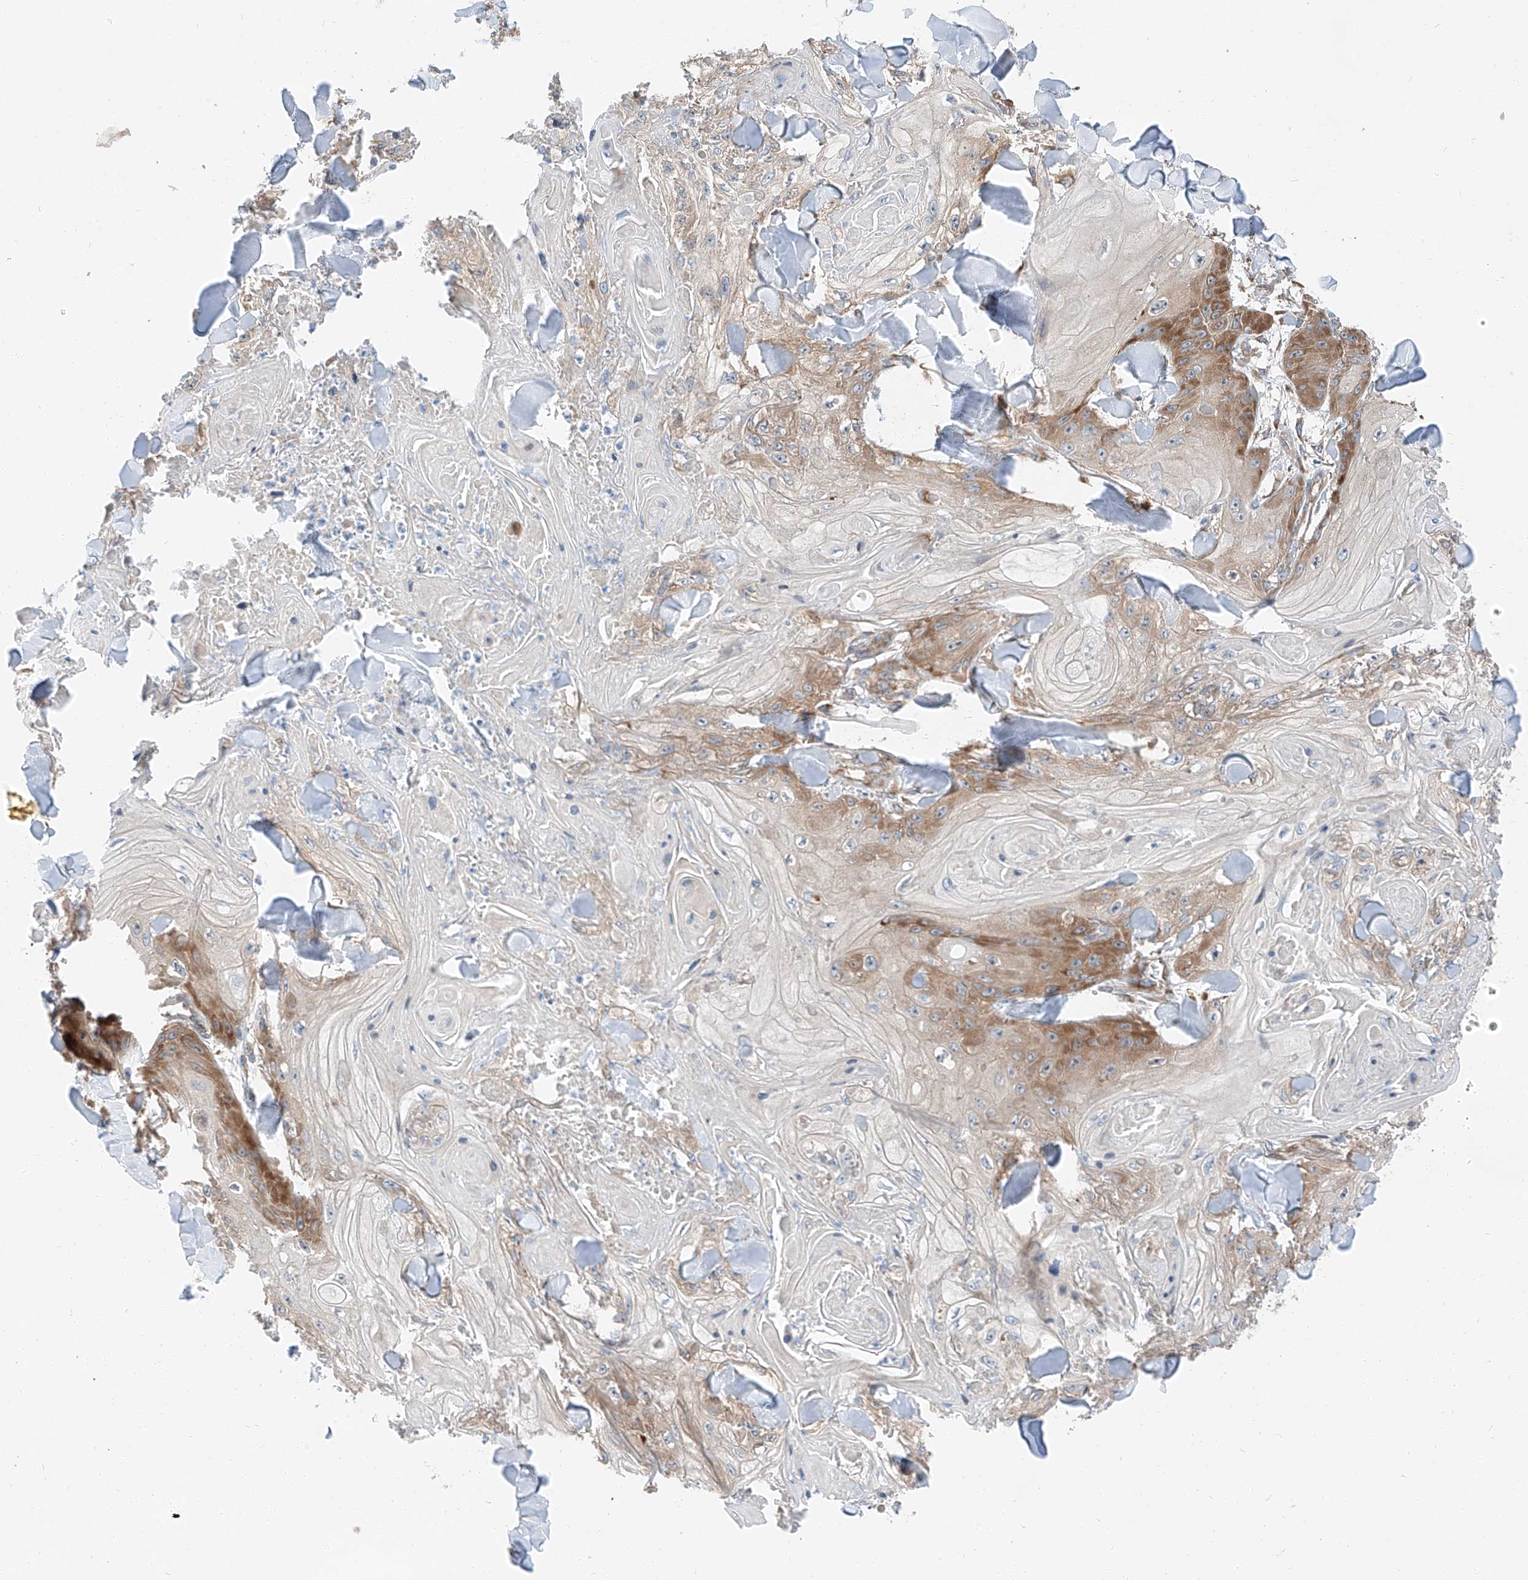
{"staining": {"intensity": "moderate", "quantity": "<25%", "location": "cytoplasmic/membranous"}, "tissue": "skin cancer", "cell_type": "Tumor cells", "image_type": "cancer", "snomed": [{"axis": "morphology", "description": "Squamous cell carcinoma, NOS"}, {"axis": "topography", "description": "Skin"}], "caption": "Immunohistochemical staining of squamous cell carcinoma (skin) reveals low levels of moderate cytoplasmic/membranous protein staining in approximately <25% of tumor cells. (brown staining indicates protein expression, while blue staining denotes nuclei).", "gene": "ZC3H15", "patient": {"sex": "male", "age": 74}}